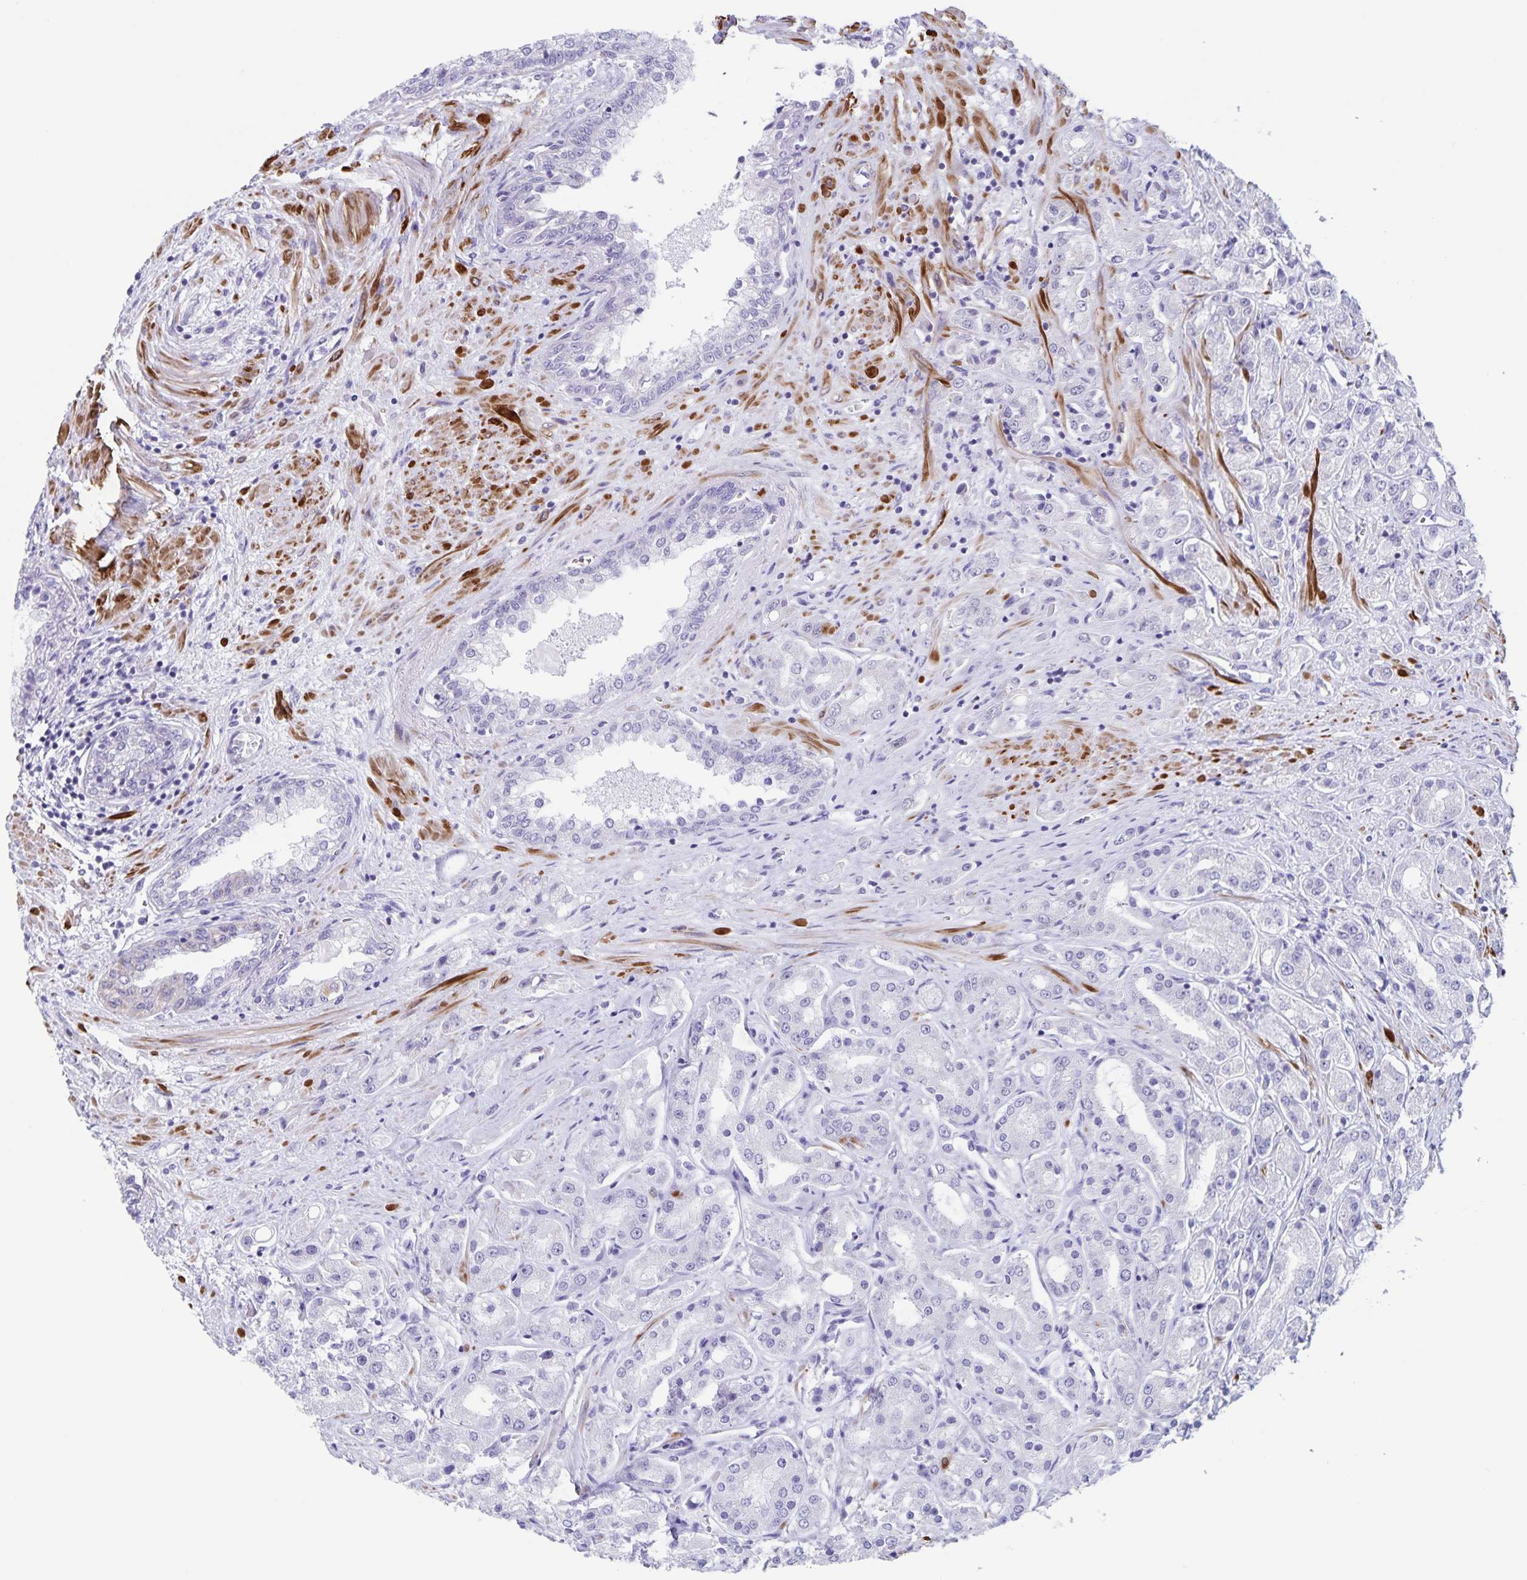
{"staining": {"intensity": "negative", "quantity": "none", "location": "none"}, "tissue": "prostate cancer", "cell_type": "Tumor cells", "image_type": "cancer", "snomed": [{"axis": "morphology", "description": "Adenocarcinoma, High grade"}, {"axis": "topography", "description": "Prostate"}], "caption": "Human adenocarcinoma (high-grade) (prostate) stained for a protein using immunohistochemistry demonstrates no staining in tumor cells.", "gene": "SYNM", "patient": {"sex": "male", "age": 67}}